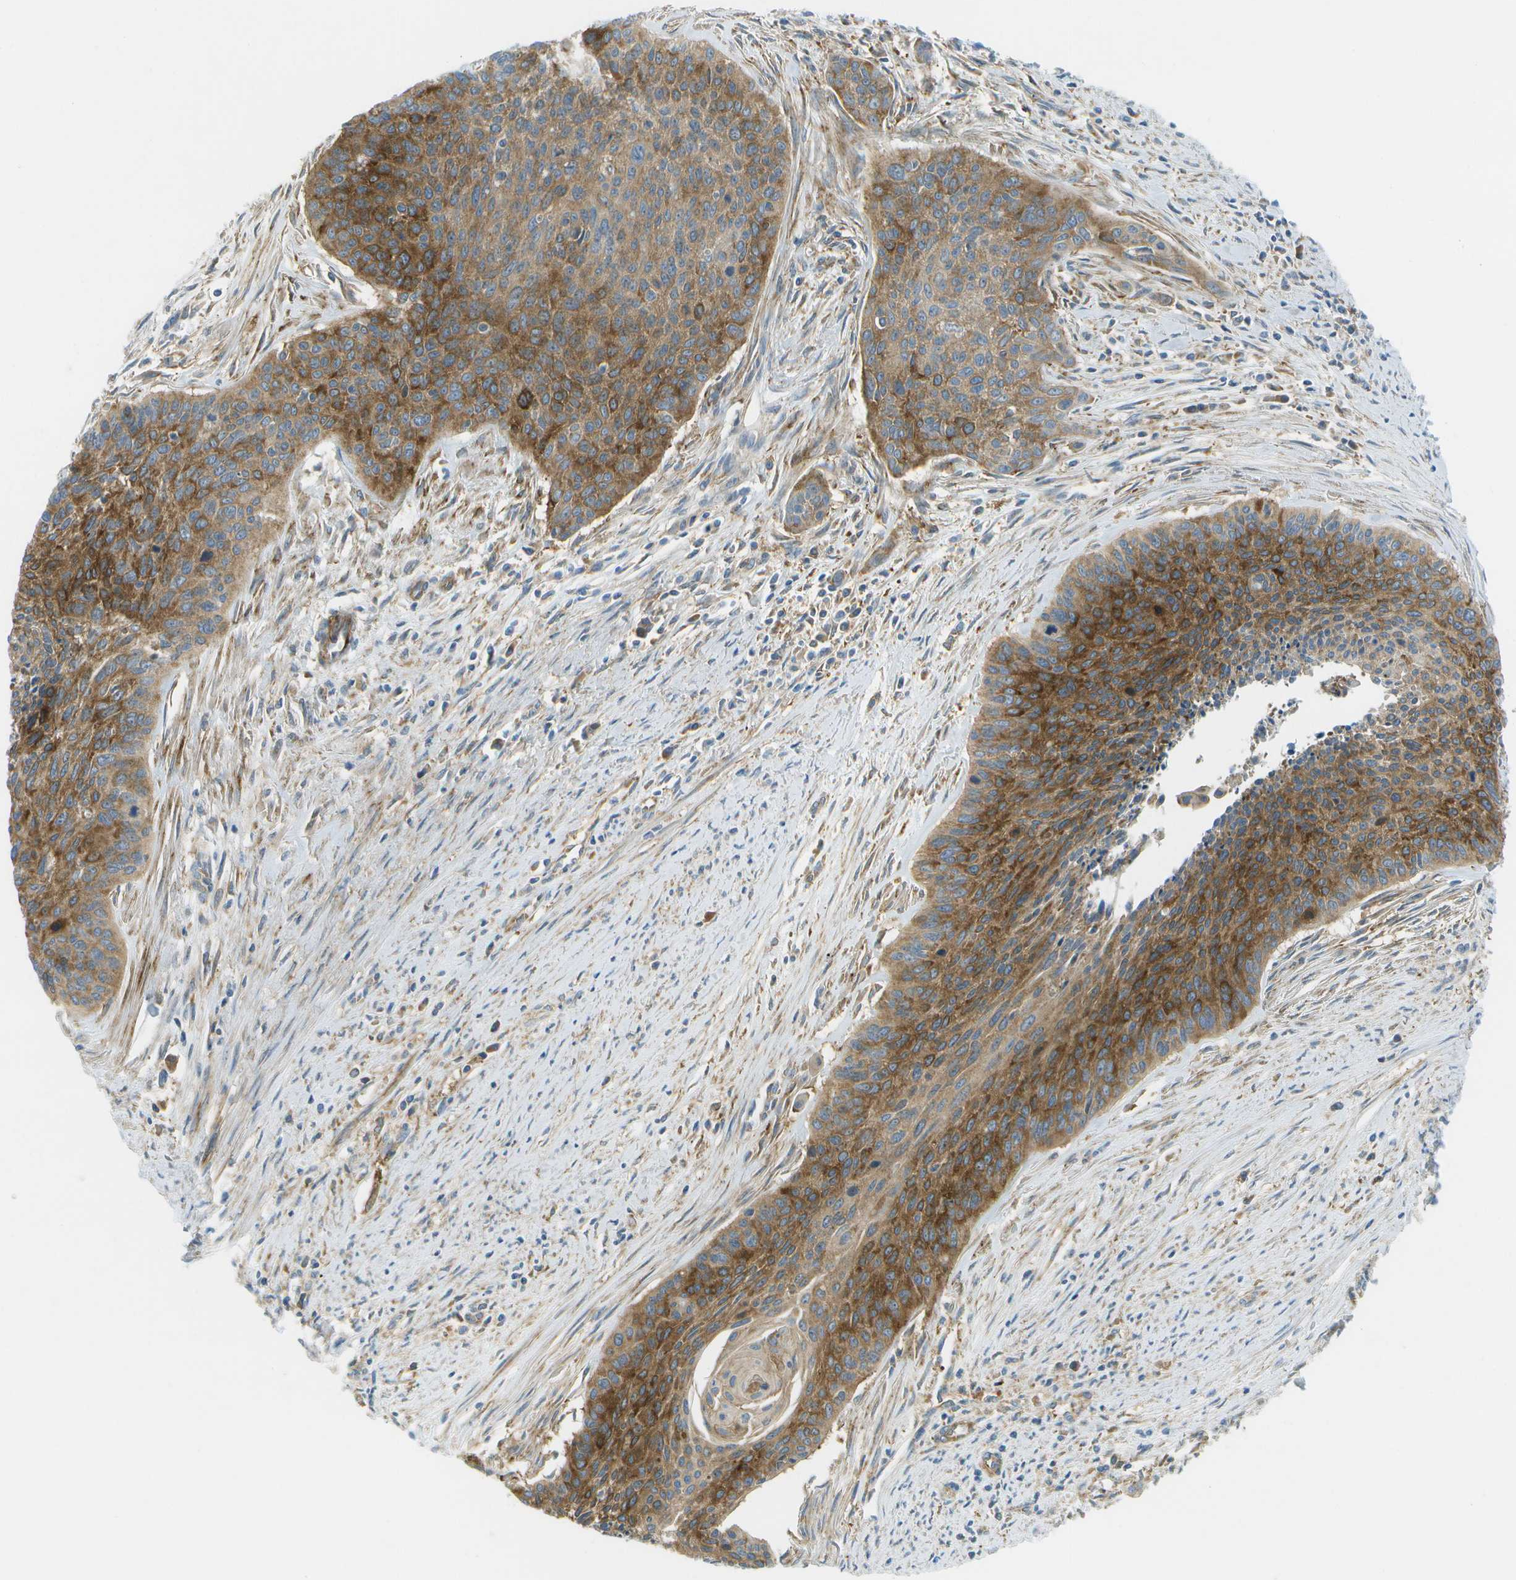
{"staining": {"intensity": "moderate", "quantity": ">75%", "location": "cytoplasmic/membranous"}, "tissue": "cervical cancer", "cell_type": "Tumor cells", "image_type": "cancer", "snomed": [{"axis": "morphology", "description": "Squamous cell carcinoma, NOS"}, {"axis": "topography", "description": "Cervix"}], "caption": "Immunohistochemical staining of human cervical squamous cell carcinoma reveals medium levels of moderate cytoplasmic/membranous protein staining in approximately >75% of tumor cells. (IHC, brightfield microscopy, high magnification).", "gene": "WNK2", "patient": {"sex": "female", "age": 55}}